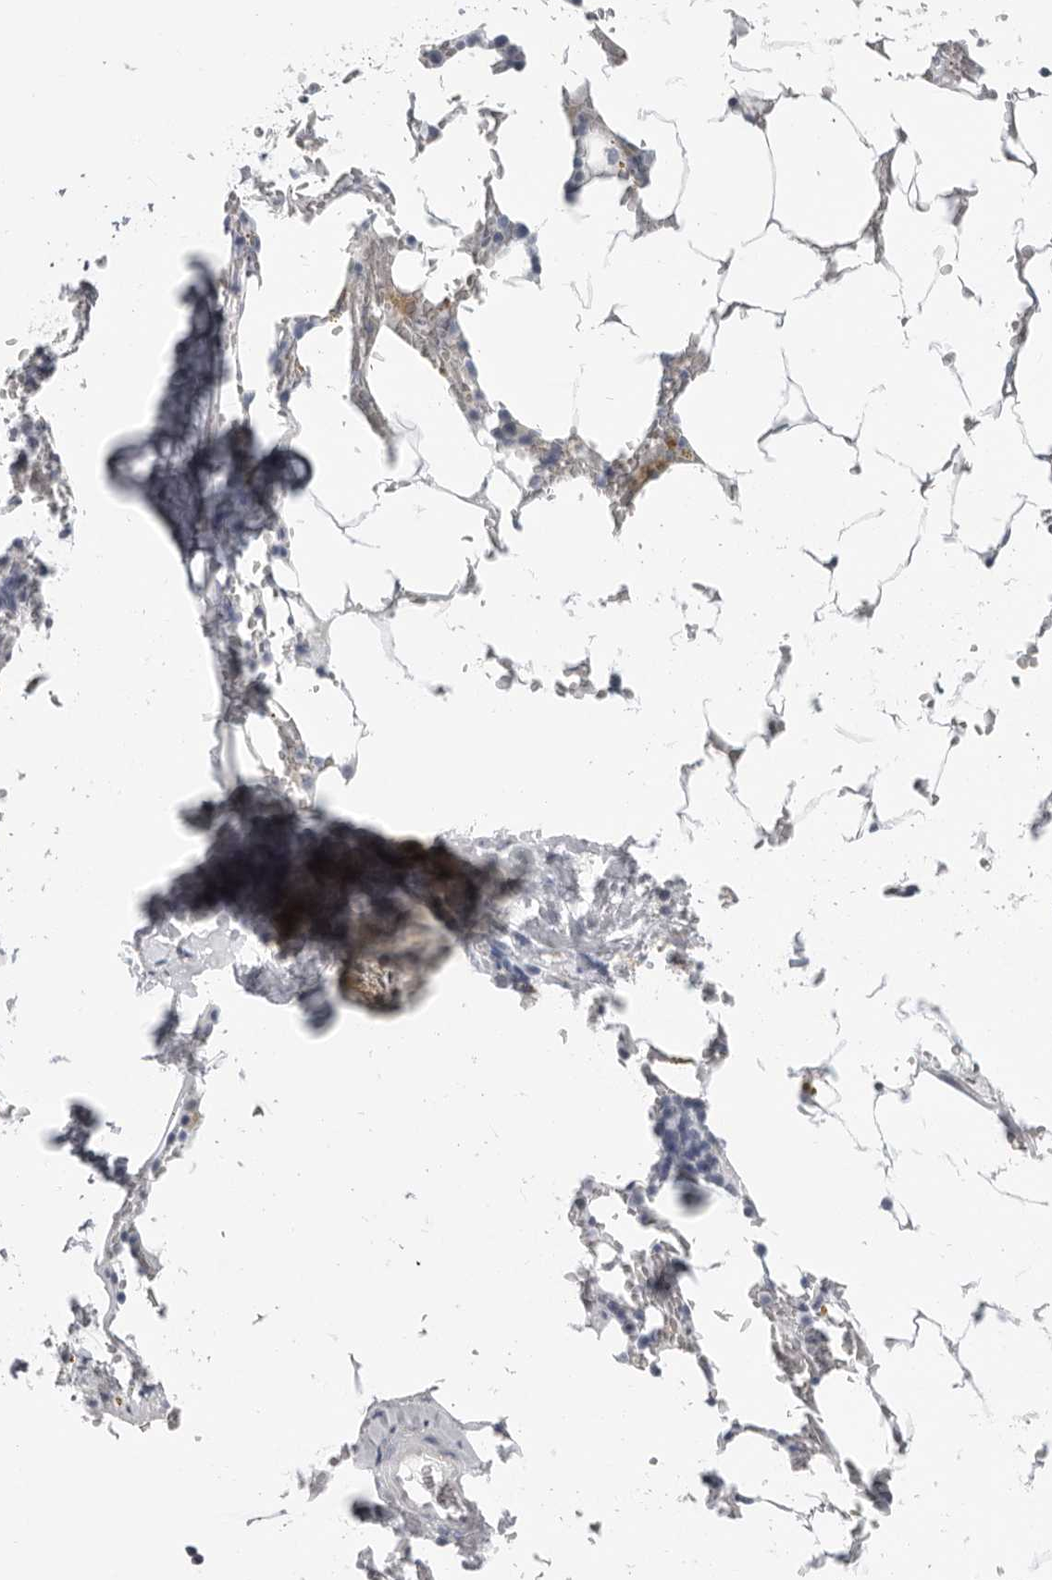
{"staining": {"intensity": "negative", "quantity": "none", "location": "none"}, "tissue": "bone marrow", "cell_type": "Hematopoietic cells", "image_type": "normal", "snomed": [{"axis": "morphology", "description": "Normal tissue, NOS"}, {"axis": "topography", "description": "Bone marrow"}], "caption": "Immunohistochemistry (IHC) photomicrograph of benign bone marrow stained for a protein (brown), which displays no expression in hematopoietic cells.", "gene": "OPLAH", "patient": {"sex": "male", "age": 70}}